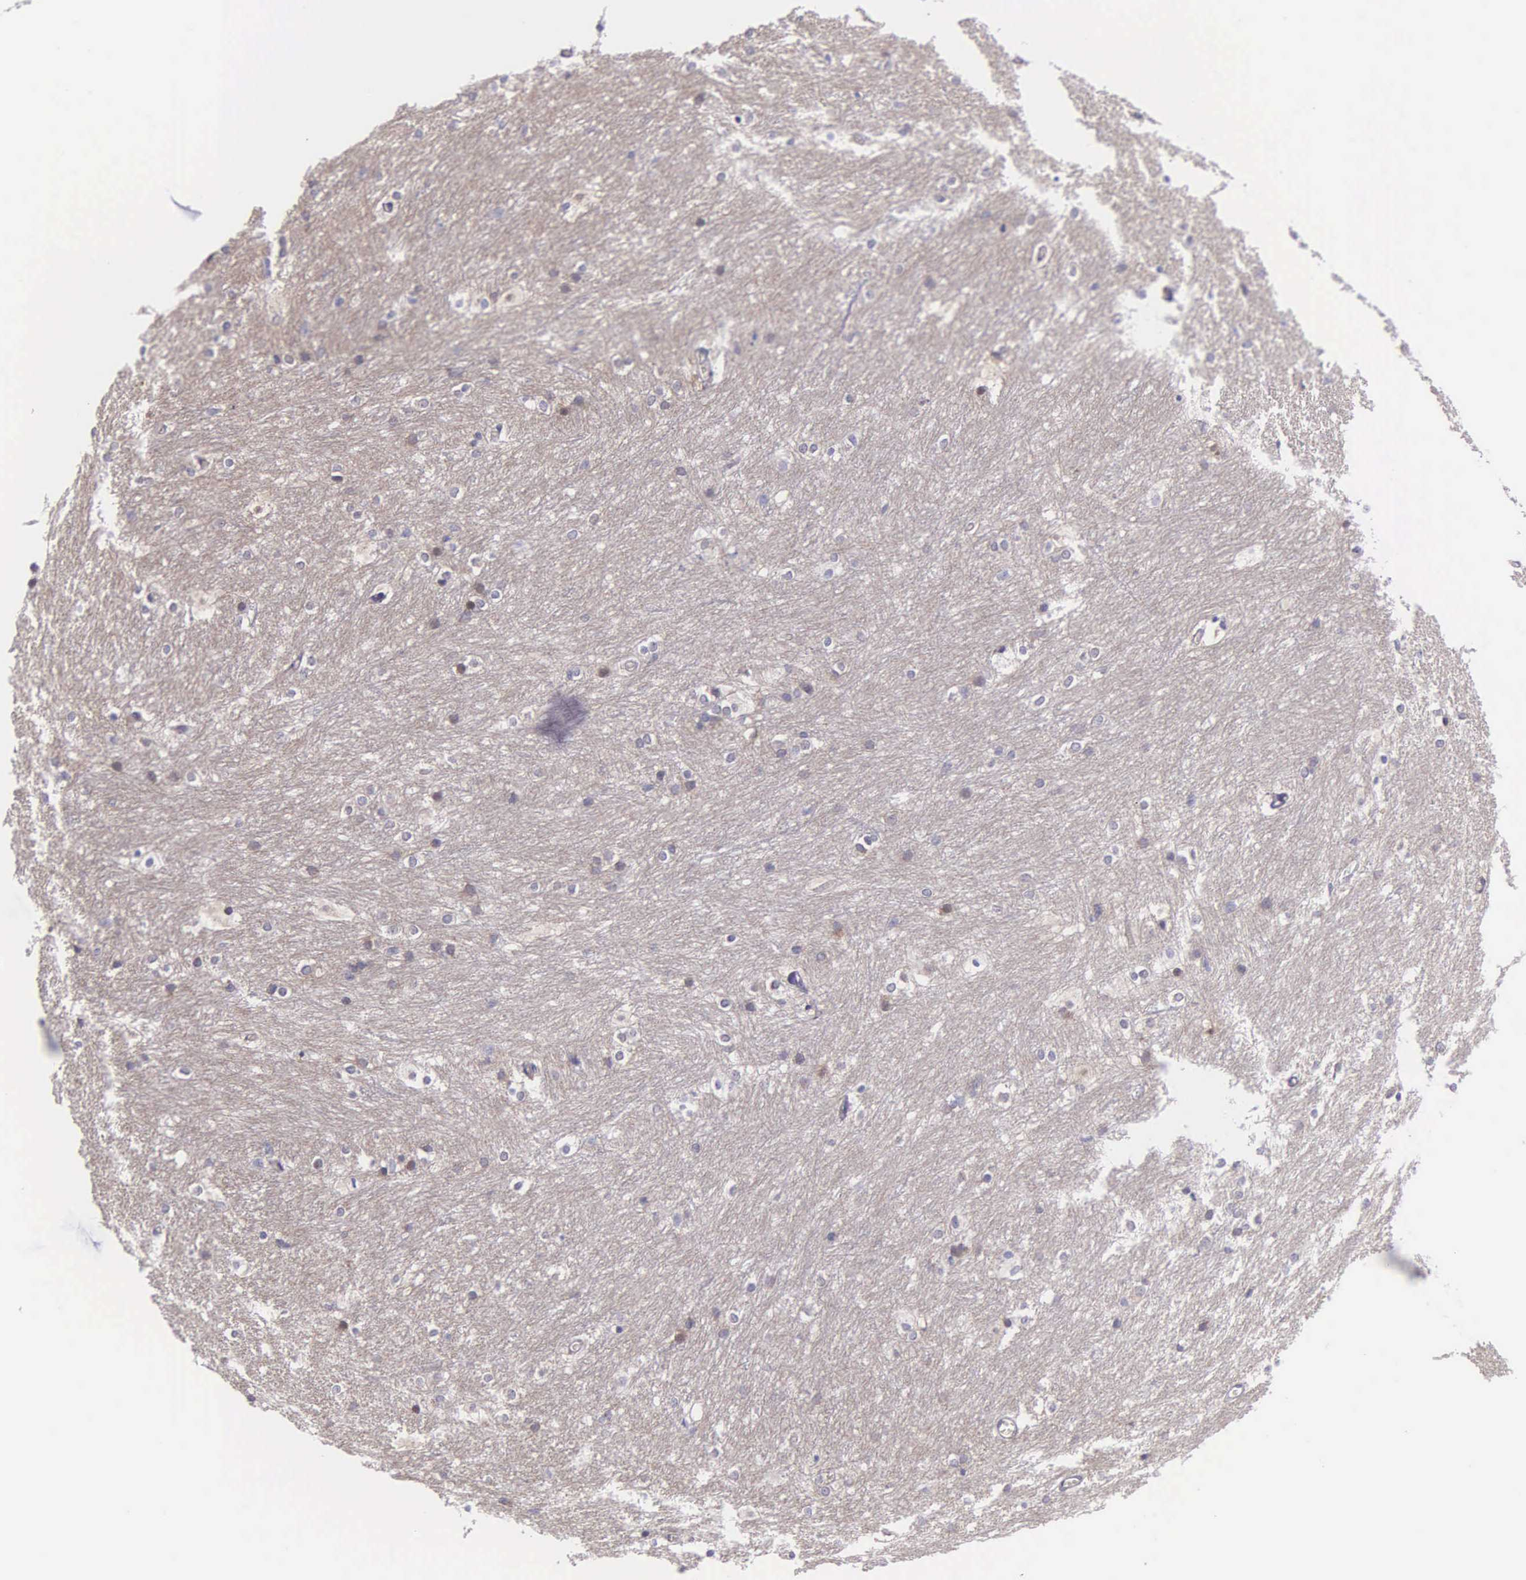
{"staining": {"intensity": "negative", "quantity": "none", "location": "none"}, "tissue": "caudate", "cell_type": "Glial cells", "image_type": "normal", "snomed": [{"axis": "morphology", "description": "Normal tissue, NOS"}, {"axis": "topography", "description": "Lateral ventricle wall"}], "caption": "Immunohistochemical staining of normal human caudate reveals no significant expression in glial cells. Brightfield microscopy of IHC stained with DAB (brown) and hematoxylin (blue), captured at high magnification.", "gene": "ZC3H12B", "patient": {"sex": "female", "age": 19}}